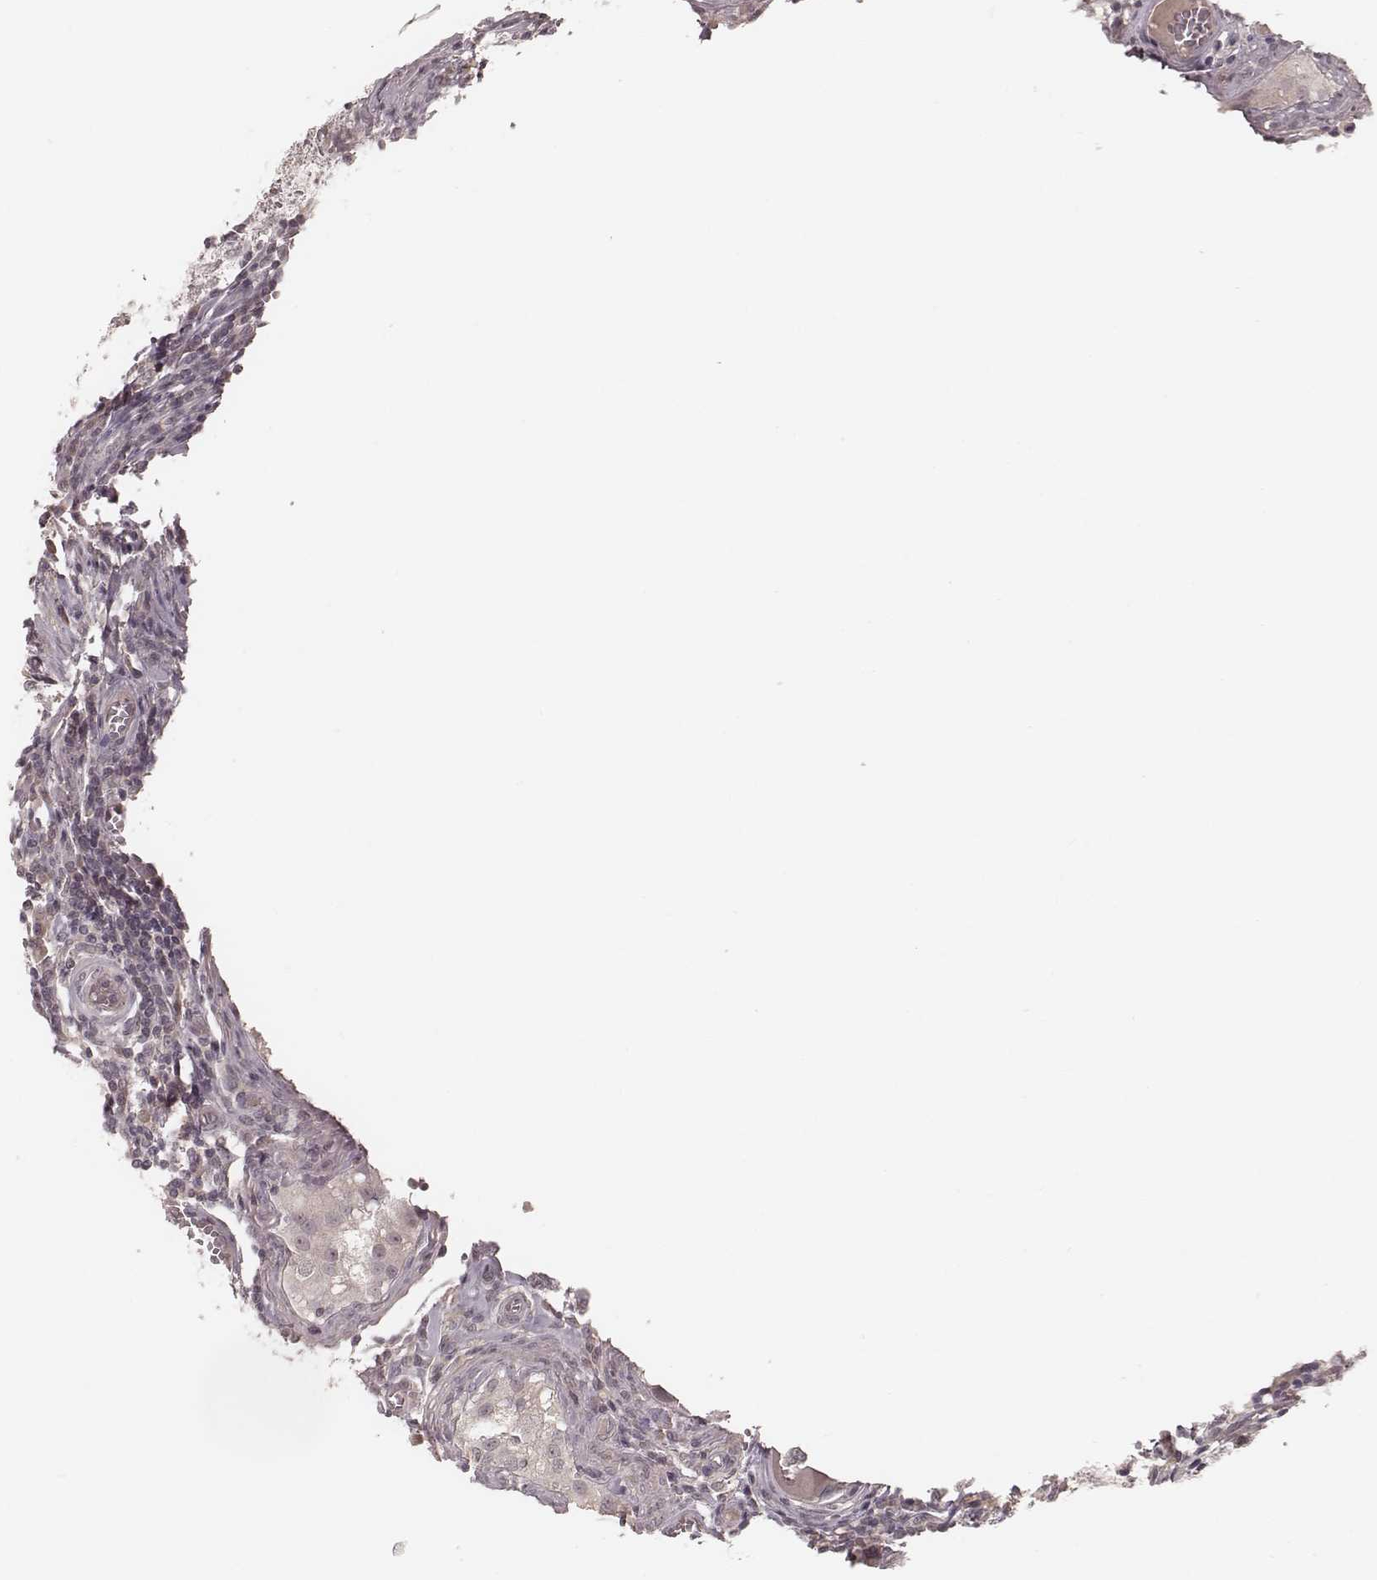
{"staining": {"intensity": "negative", "quantity": "none", "location": "none"}, "tissue": "testis cancer", "cell_type": "Tumor cells", "image_type": "cancer", "snomed": [{"axis": "morphology", "description": "Carcinoma, Embryonal, NOS"}, {"axis": "topography", "description": "Testis"}], "caption": "Immunohistochemical staining of human testis cancer (embryonal carcinoma) demonstrates no significant positivity in tumor cells.", "gene": "LY6K", "patient": {"sex": "male", "age": 36}}